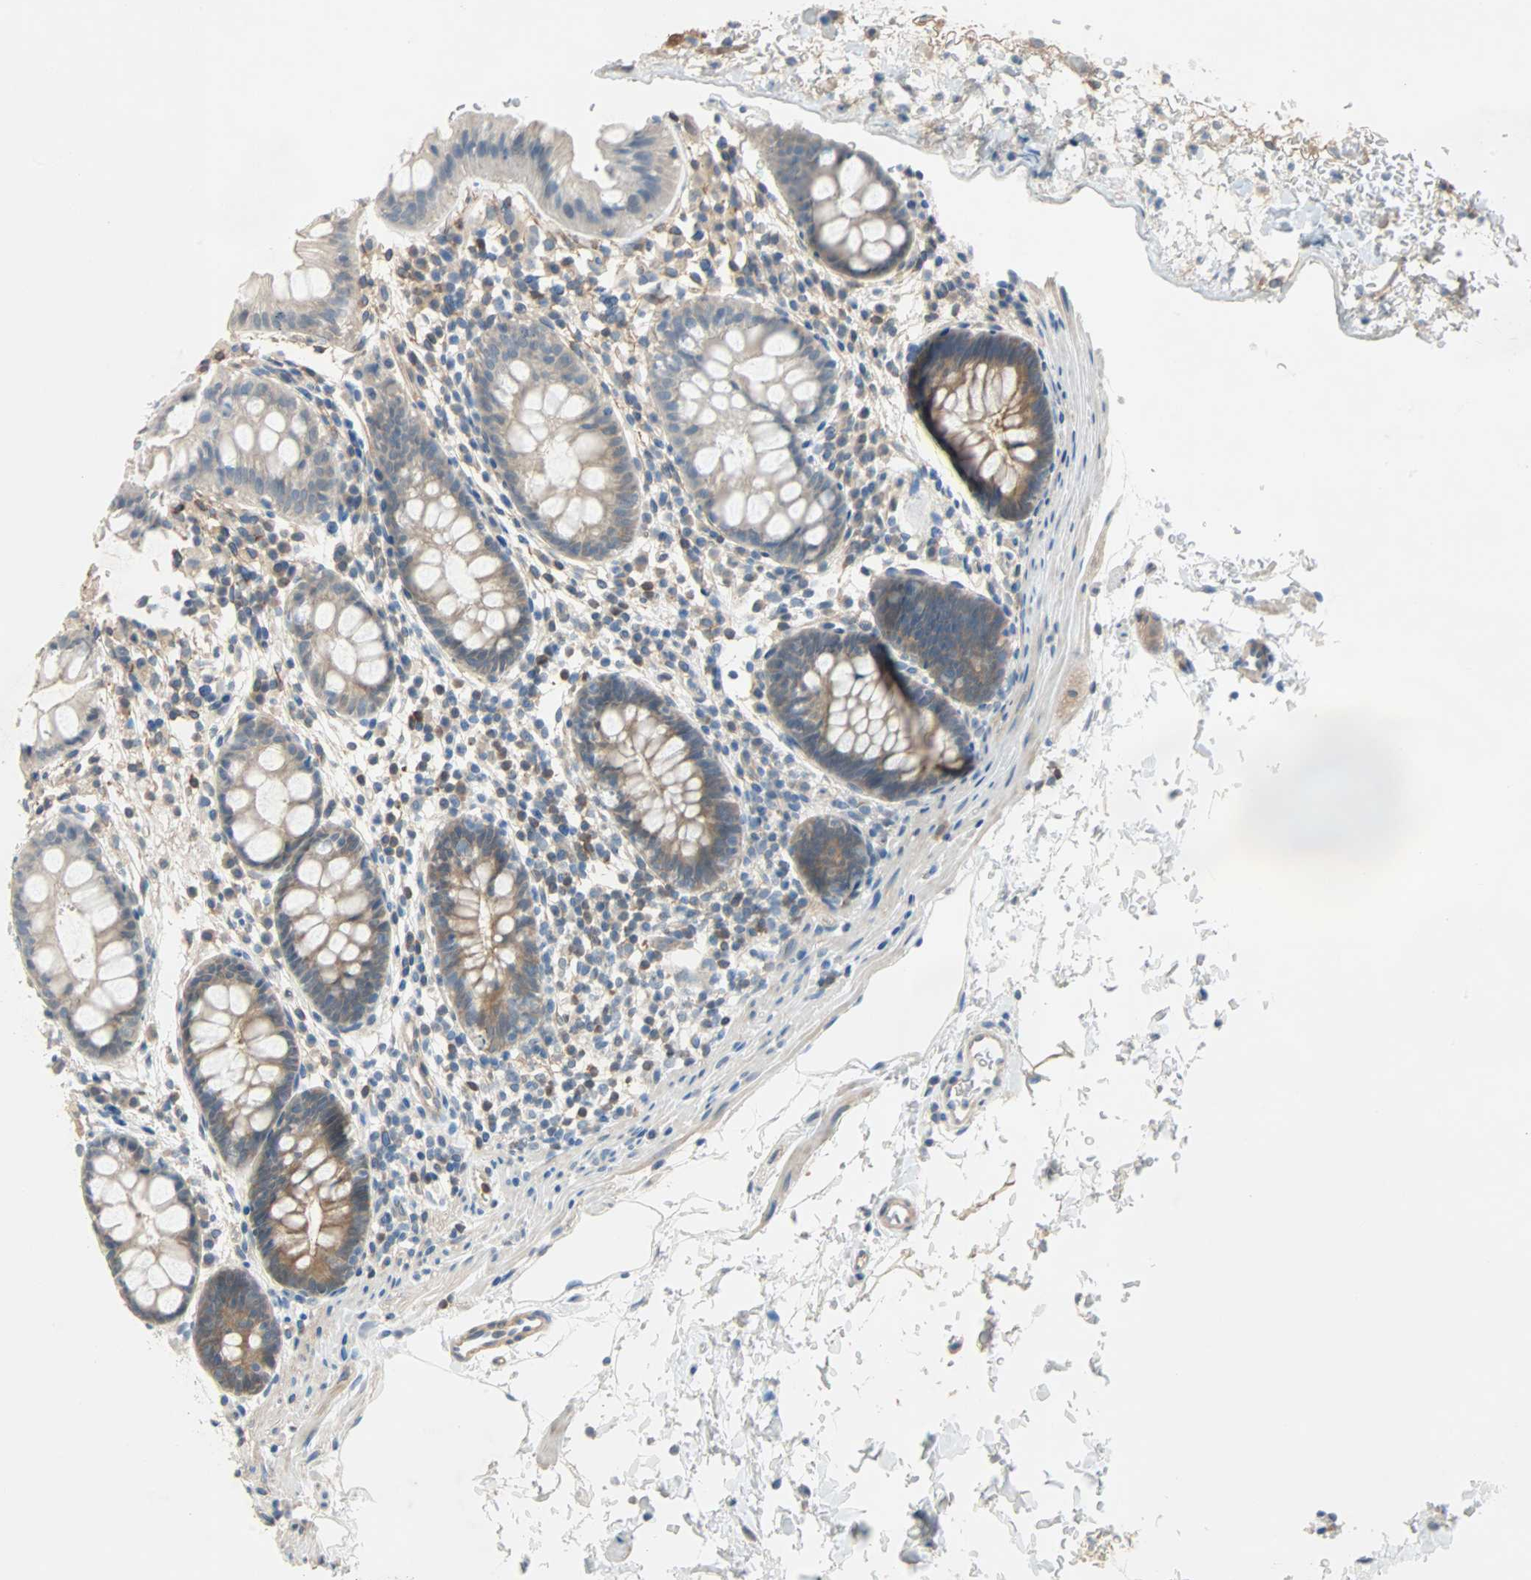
{"staining": {"intensity": "moderate", "quantity": "25%-75%", "location": "cytoplasmic/membranous"}, "tissue": "rectum", "cell_type": "Glandular cells", "image_type": "normal", "snomed": [{"axis": "morphology", "description": "Normal tissue, NOS"}, {"axis": "topography", "description": "Rectum"}], "caption": "Protein staining of normal rectum reveals moderate cytoplasmic/membranous staining in approximately 25%-75% of glandular cells.", "gene": "TNFRSF12A", "patient": {"sex": "female", "age": 24}}